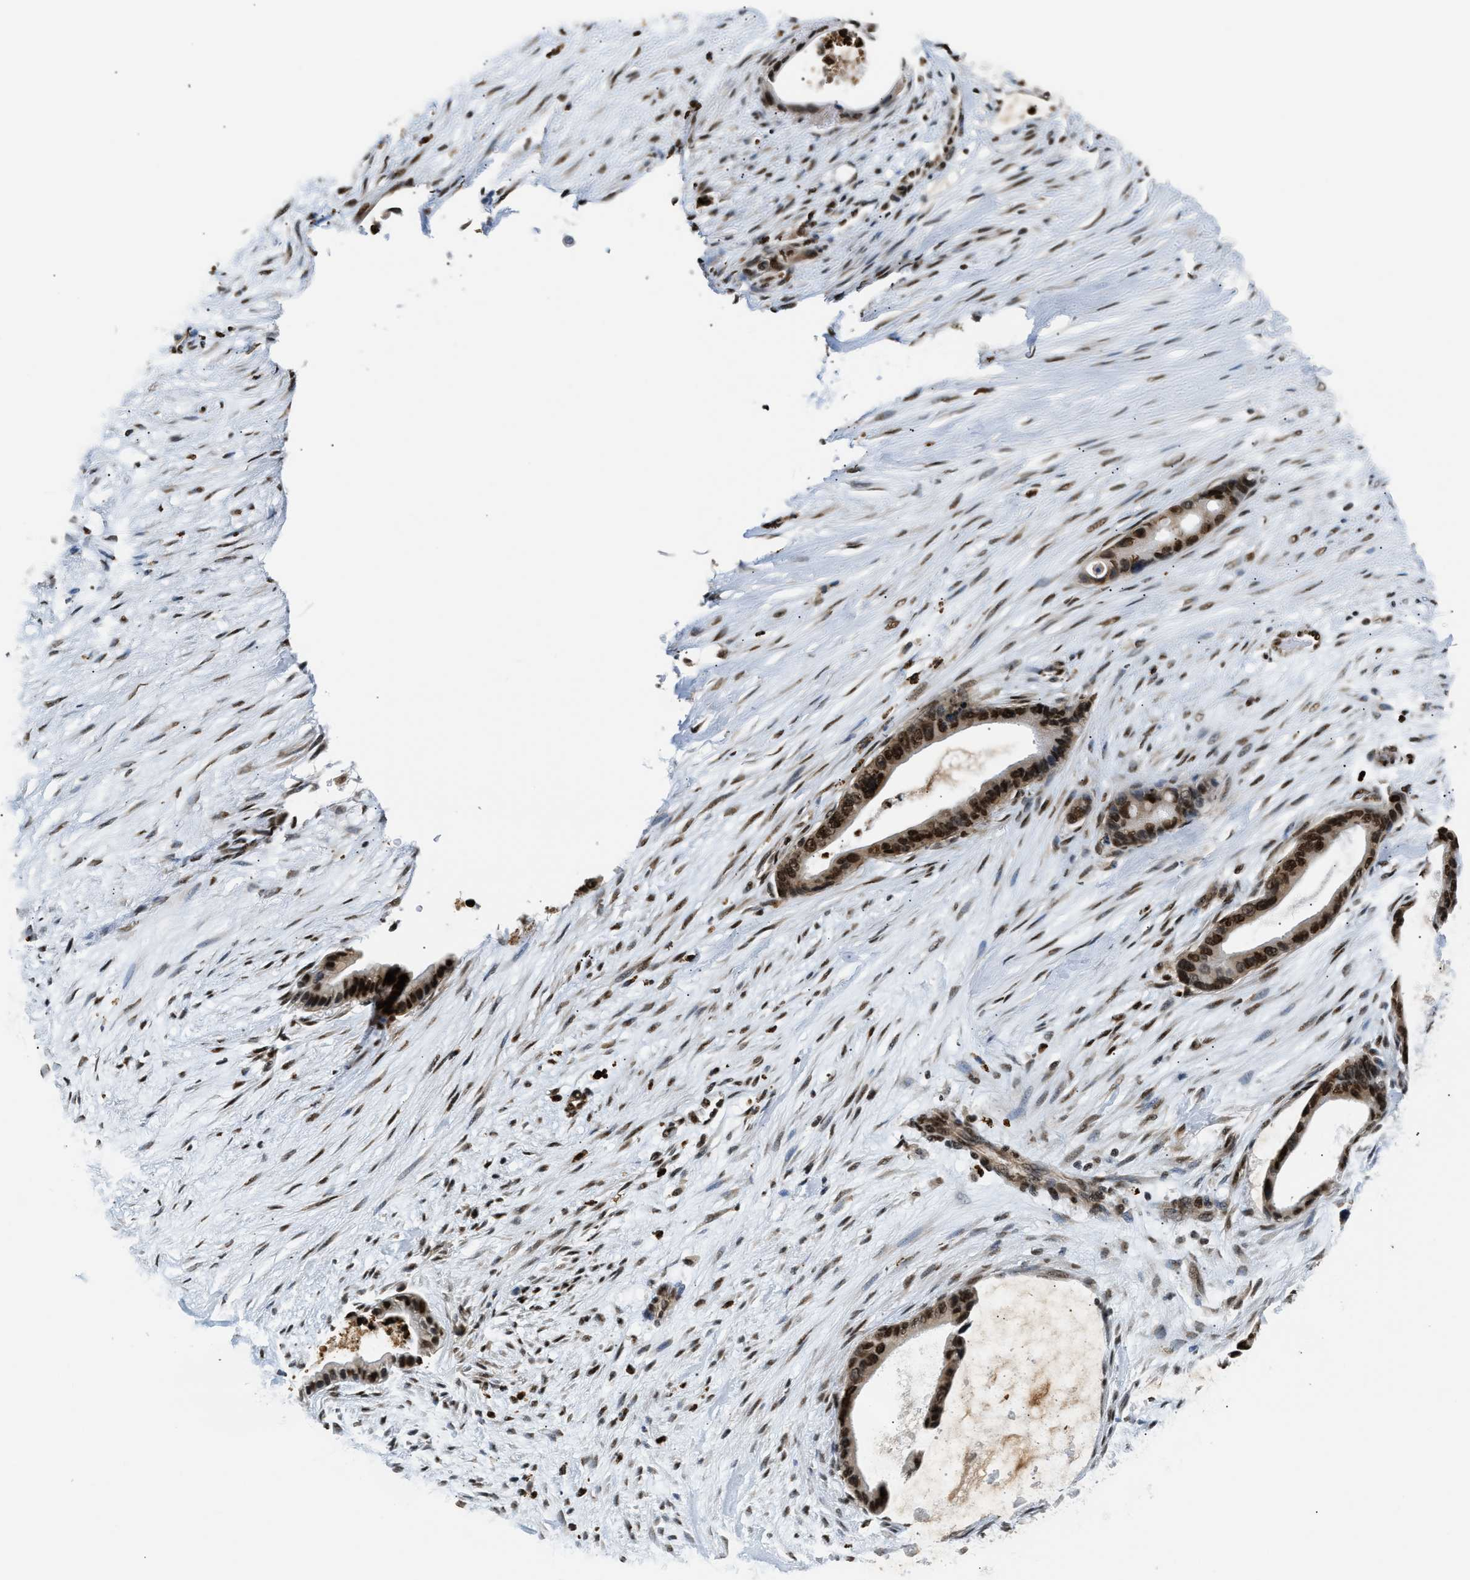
{"staining": {"intensity": "strong", "quantity": ">75%", "location": "nuclear"}, "tissue": "liver cancer", "cell_type": "Tumor cells", "image_type": "cancer", "snomed": [{"axis": "morphology", "description": "Cholangiocarcinoma"}, {"axis": "topography", "description": "Liver"}], "caption": "Brown immunohistochemical staining in human liver cholangiocarcinoma demonstrates strong nuclear staining in about >75% of tumor cells.", "gene": "CCNDBP1", "patient": {"sex": "female", "age": 55}}